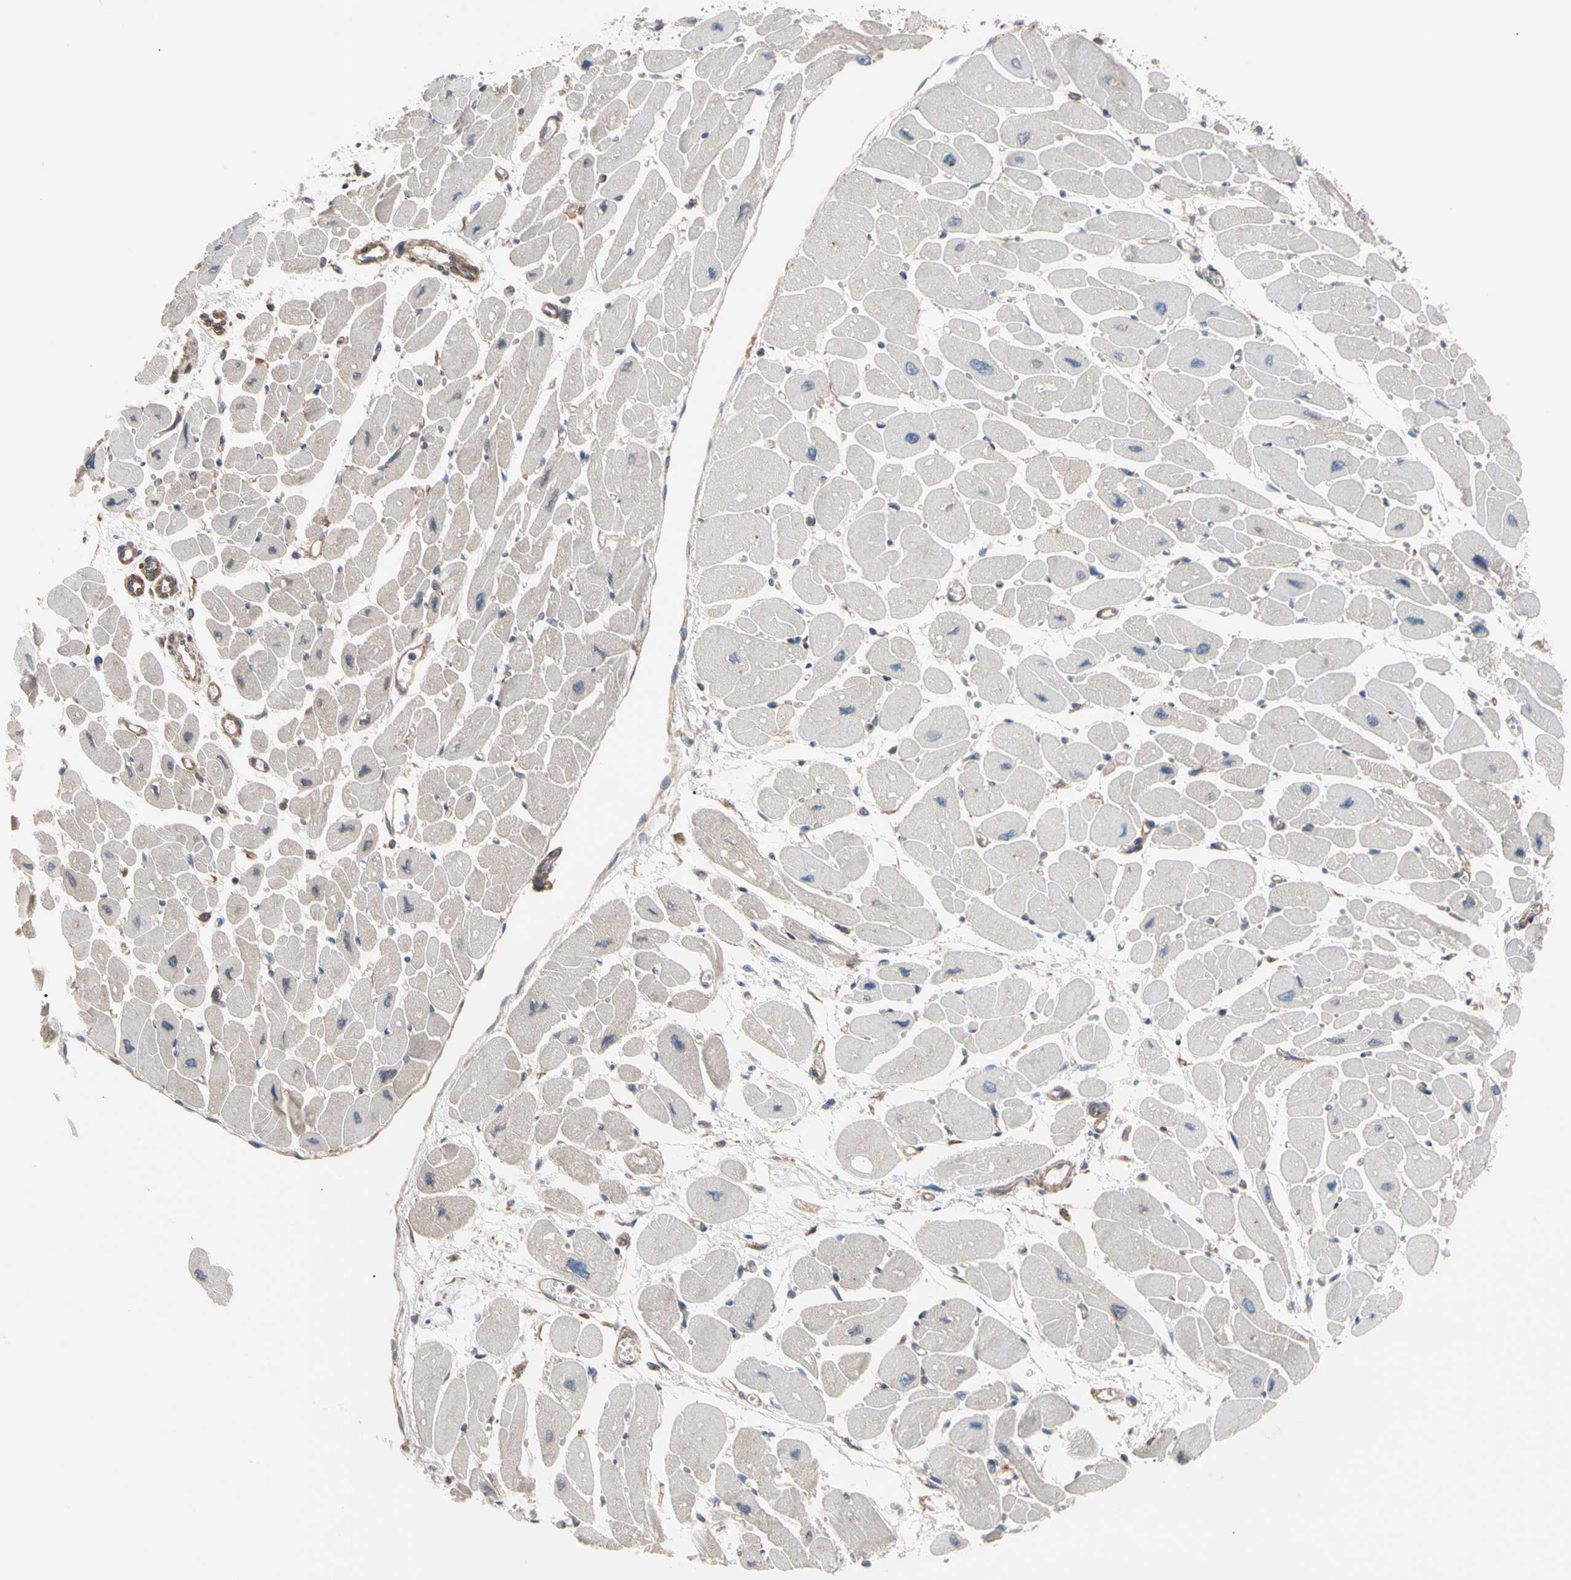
{"staining": {"intensity": "weak", "quantity": "<25%", "location": "cytoplasmic/membranous"}, "tissue": "heart muscle", "cell_type": "Cardiomyocytes", "image_type": "normal", "snomed": [{"axis": "morphology", "description": "Normal tissue, NOS"}, {"axis": "topography", "description": "Heart"}], "caption": "High power microscopy micrograph of an immunohistochemistry (IHC) image of benign heart muscle, revealing no significant positivity in cardiomyocytes.", "gene": "ROCK1", "patient": {"sex": "female", "age": 54}}